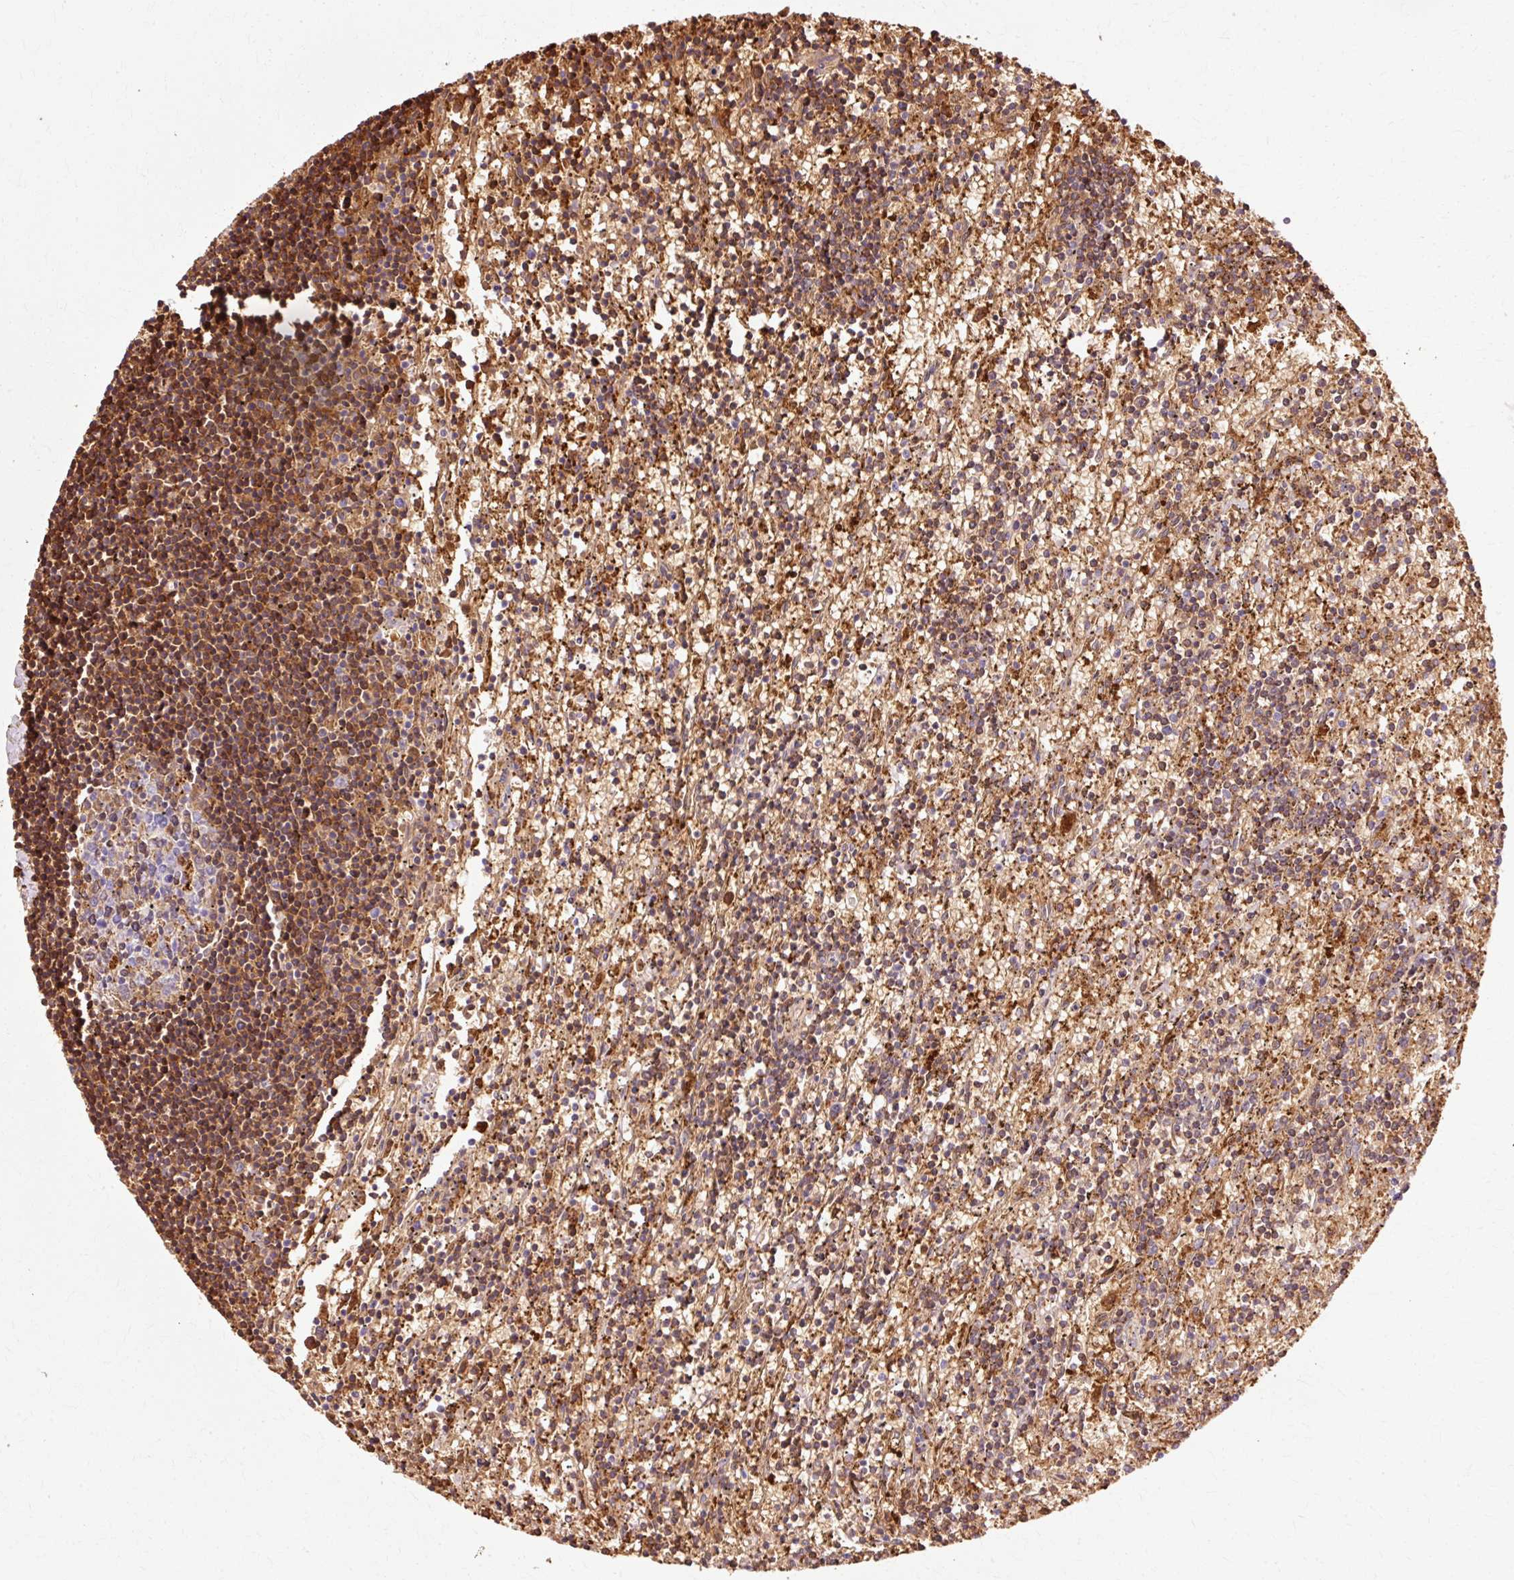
{"staining": {"intensity": "moderate", "quantity": ">75%", "location": "cytoplasmic/membranous"}, "tissue": "lymphoma", "cell_type": "Tumor cells", "image_type": "cancer", "snomed": [{"axis": "morphology", "description": "Malignant lymphoma, non-Hodgkin's type, Low grade"}, {"axis": "topography", "description": "Spleen"}], "caption": "High-power microscopy captured an immunohistochemistry (IHC) image of malignant lymphoma, non-Hodgkin's type (low-grade), revealing moderate cytoplasmic/membranous staining in approximately >75% of tumor cells.", "gene": "GPX1", "patient": {"sex": "male", "age": 76}}